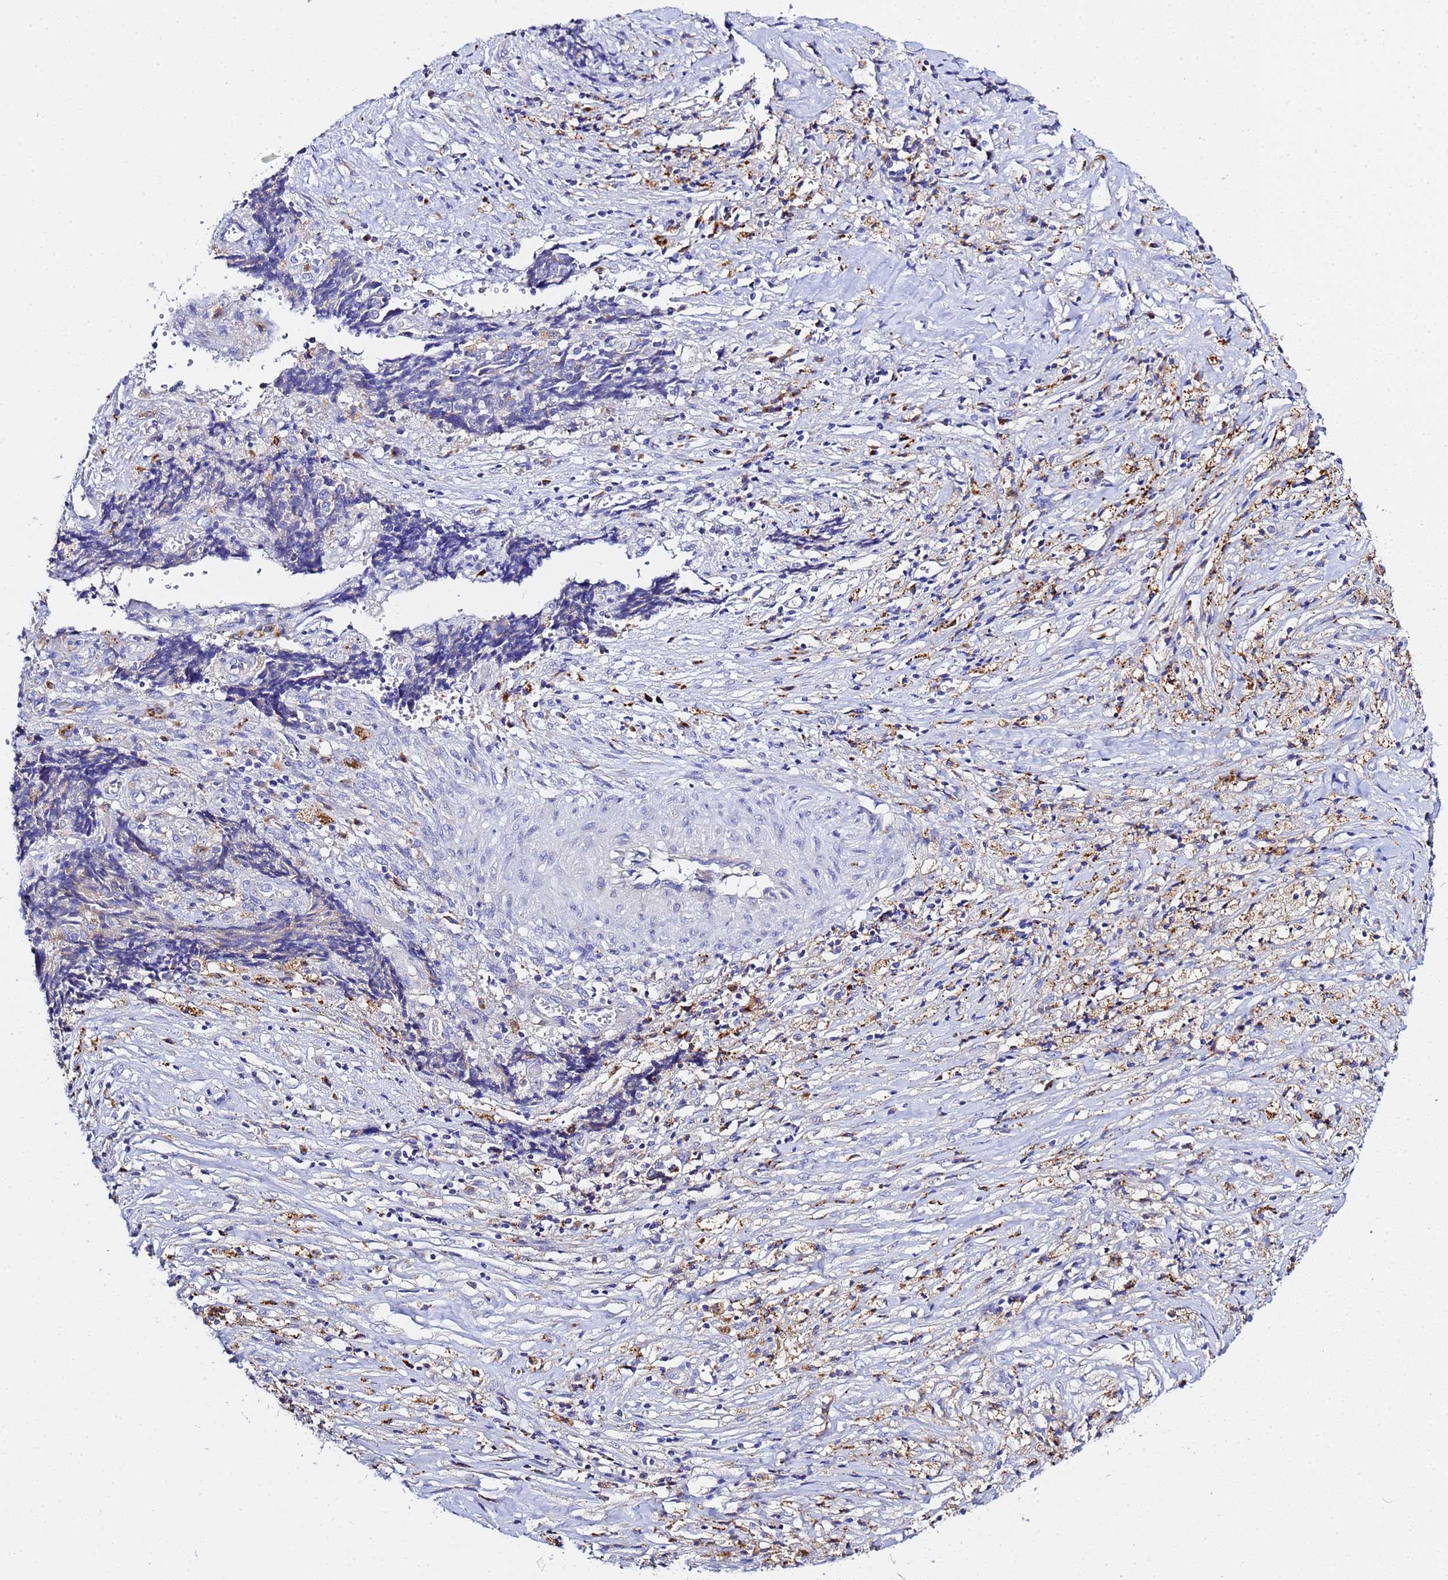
{"staining": {"intensity": "negative", "quantity": "none", "location": "none"}, "tissue": "ovarian cancer", "cell_type": "Tumor cells", "image_type": "cancer", "snomed": [{"axis": "morphology", "description": "Carcinoma, endometroid"}, {"axis": "topography", "description": "Ovary"}], "caption": "Immunohistochemistry histopathology image of human ovarian endometroid carcinoma stained for a protein (brown), which demonstrates no positivity in tumor cells.", "gene": "VTI1B", "patient": {"sex": "female", "age": 42}}